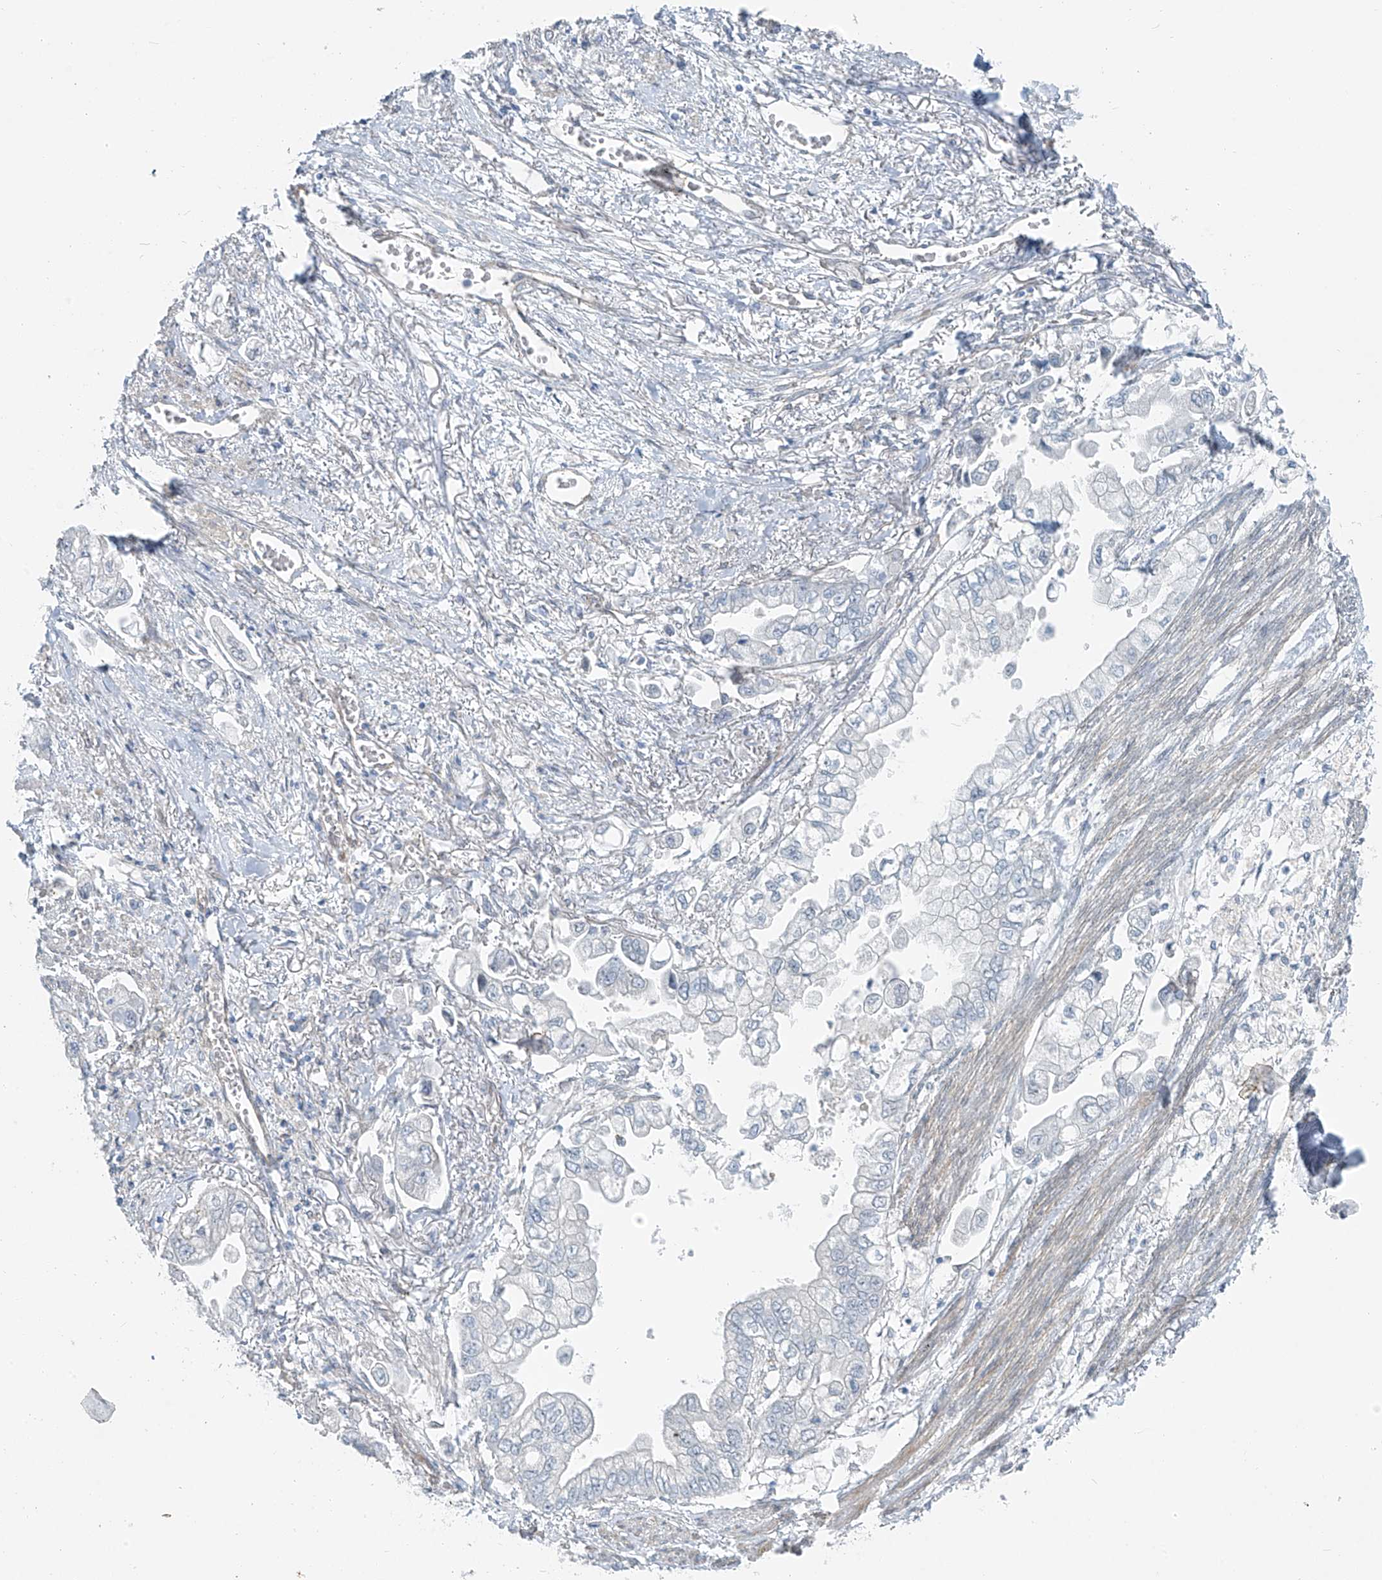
{"staining": {"intensity": "negative", "quantity": "none", "location": "none"}, "tissue": "stomach cancer", "cell_type": "Tumor cells", "image_type": "cancer", "snomed": [{"axis": "morphology", "description": "Adenocarcinoma, NOS"}, {"axis": "topography", "description": "Stomach"}], "caption": "Stomach cancer (adenocarcinoma) stained for a protein using IHC demonstrates no positivity tumor cells.", "gene": "TNS2", "patient": {"sex": "male", "age": 62}}